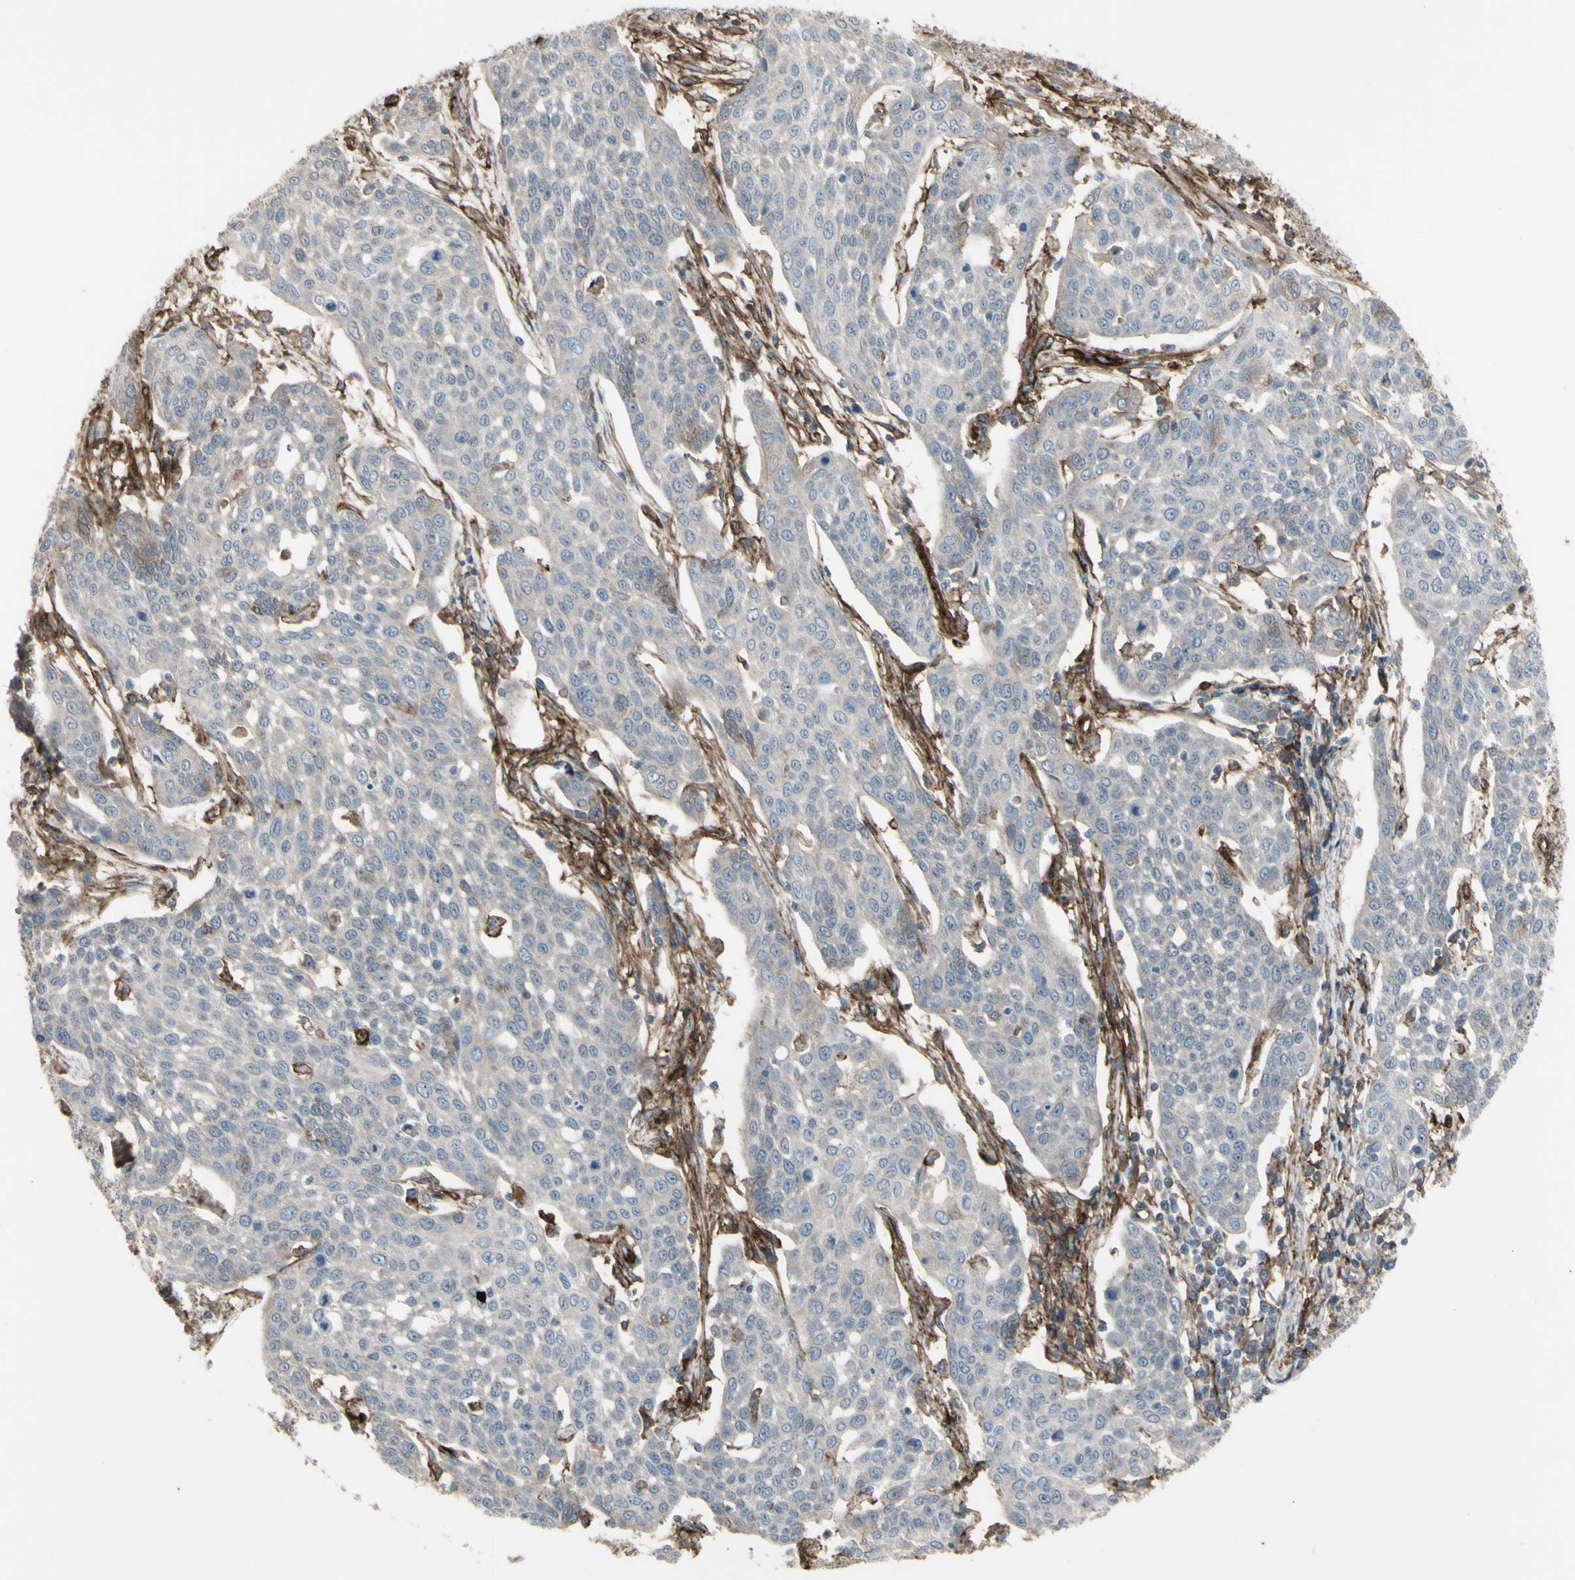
{"staining": {"intensity": "weak", "quantity": "<25%", "location": "cytoplasmic/membranous"}, "tissue": "cervical cancer", "cell_type": "Tumor cells", "image_type": "cancer", "snomed": [{"axis": "morphology", "description": "Squamous cell carcinoma, NOS"}, {"axis": "topography", "description": "Cervix"}], "caption": "This is a photomicrograph of immunohistochemistry staining of squamous cell carcinoma (cervical), which shows no expression in tumor cells.", "gene": "CD276", "patient": {"sex": "female", "age": 34}}